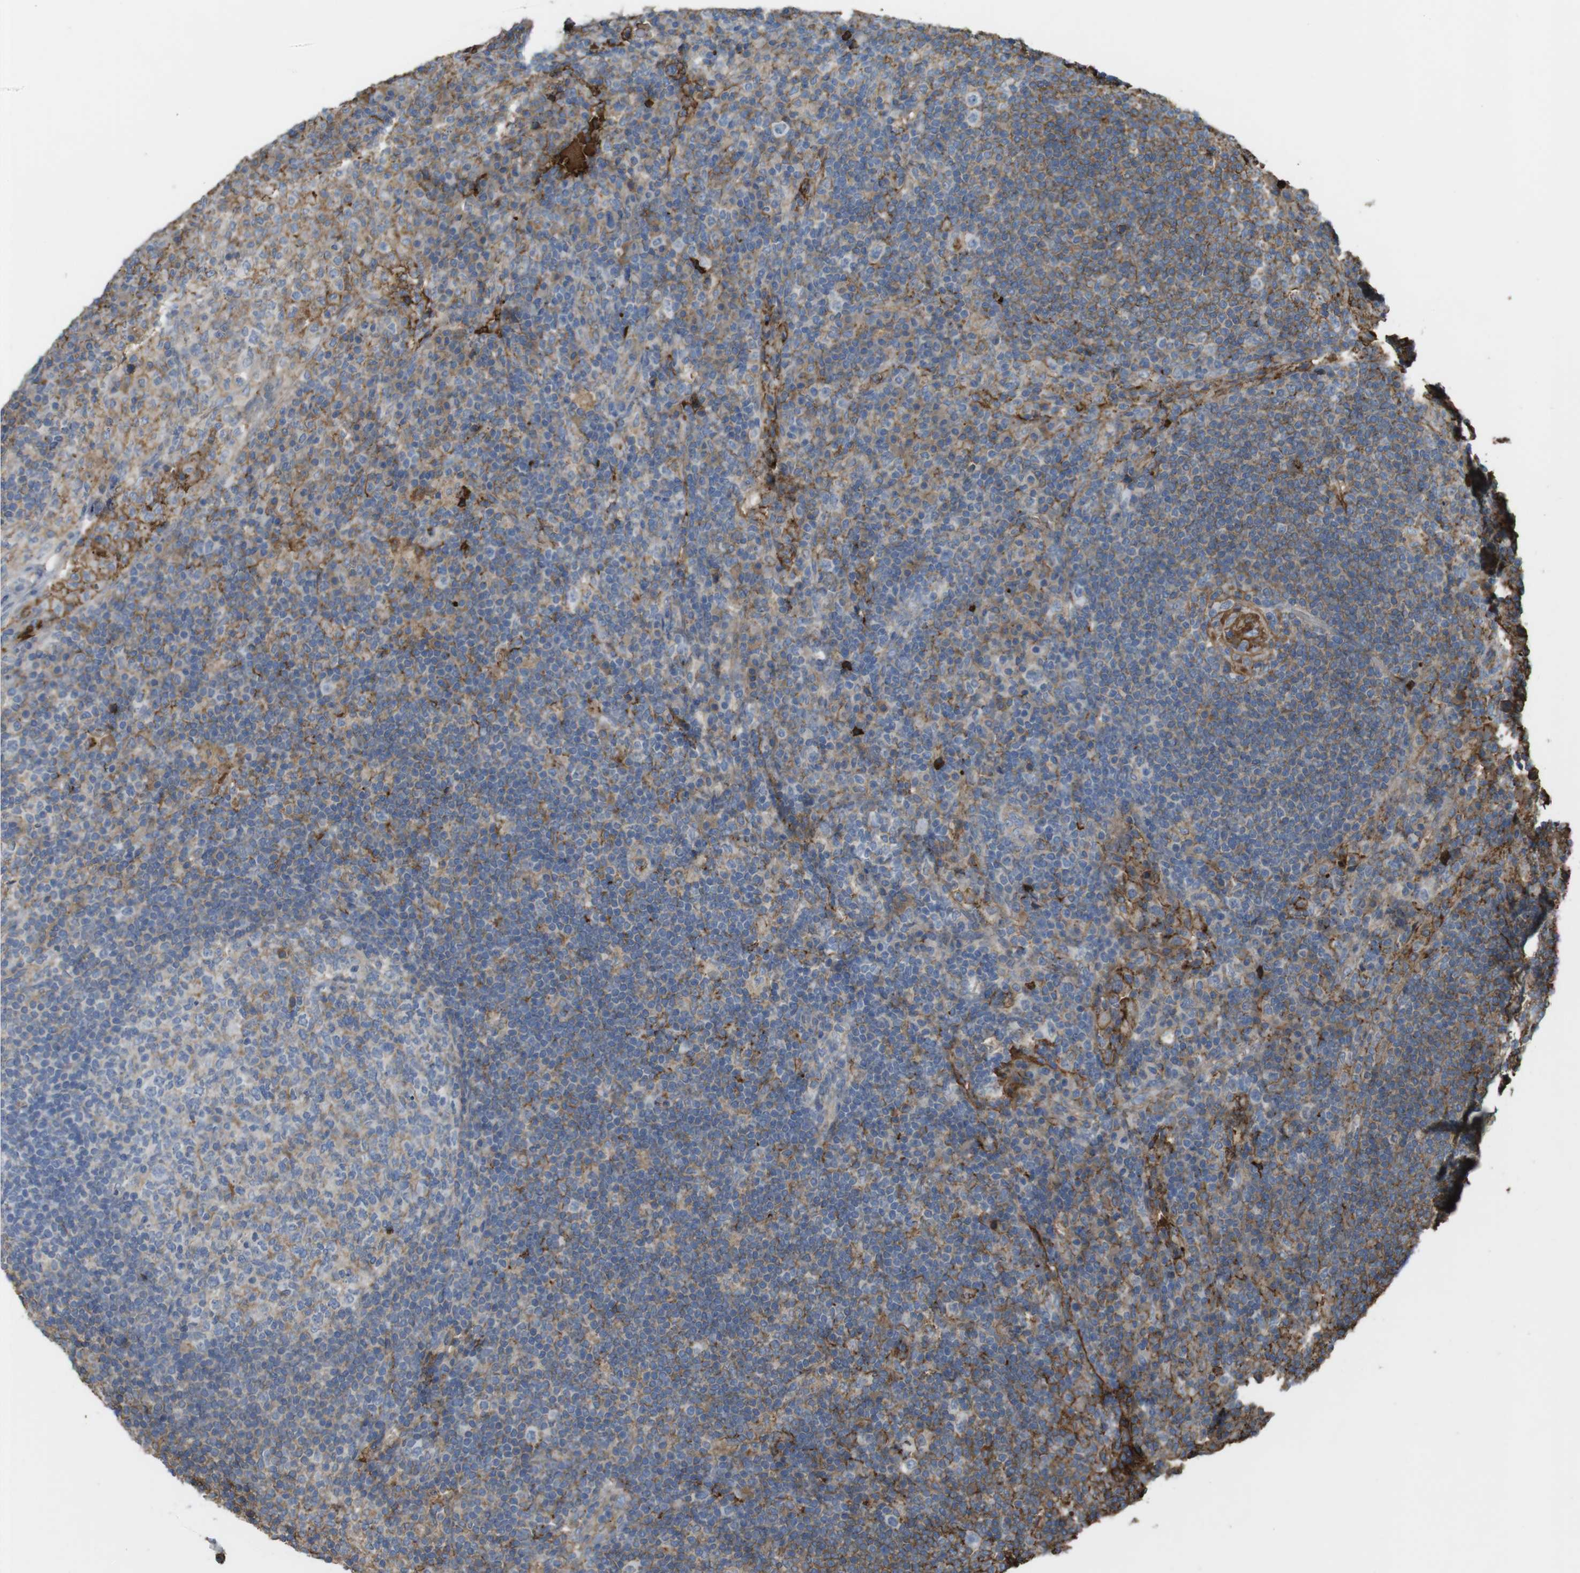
{"staining": {"intensity": "weak", "quantity": "25%-75%", "location": "cytoplasmic/membranous"}, "tissue": "lymph node", "cell_type": "Germinal center cells", "image_type": "normal", "snomed": [{"axis": "morphology", "description": "Normal tissue, NOS"}, {"axis": "topography", "description": "Lymph node"}], "caption": "Protein expression analysis of normal lymph node demonstrates weak cytoplasmic/membranous positivity in approximately 25%-75% of germinal center cells. (DAB = brown stain, brightfield microscopy at high magnification).", "gene": "LTBP4", "patient": {"sex": "female", "age": 53}}